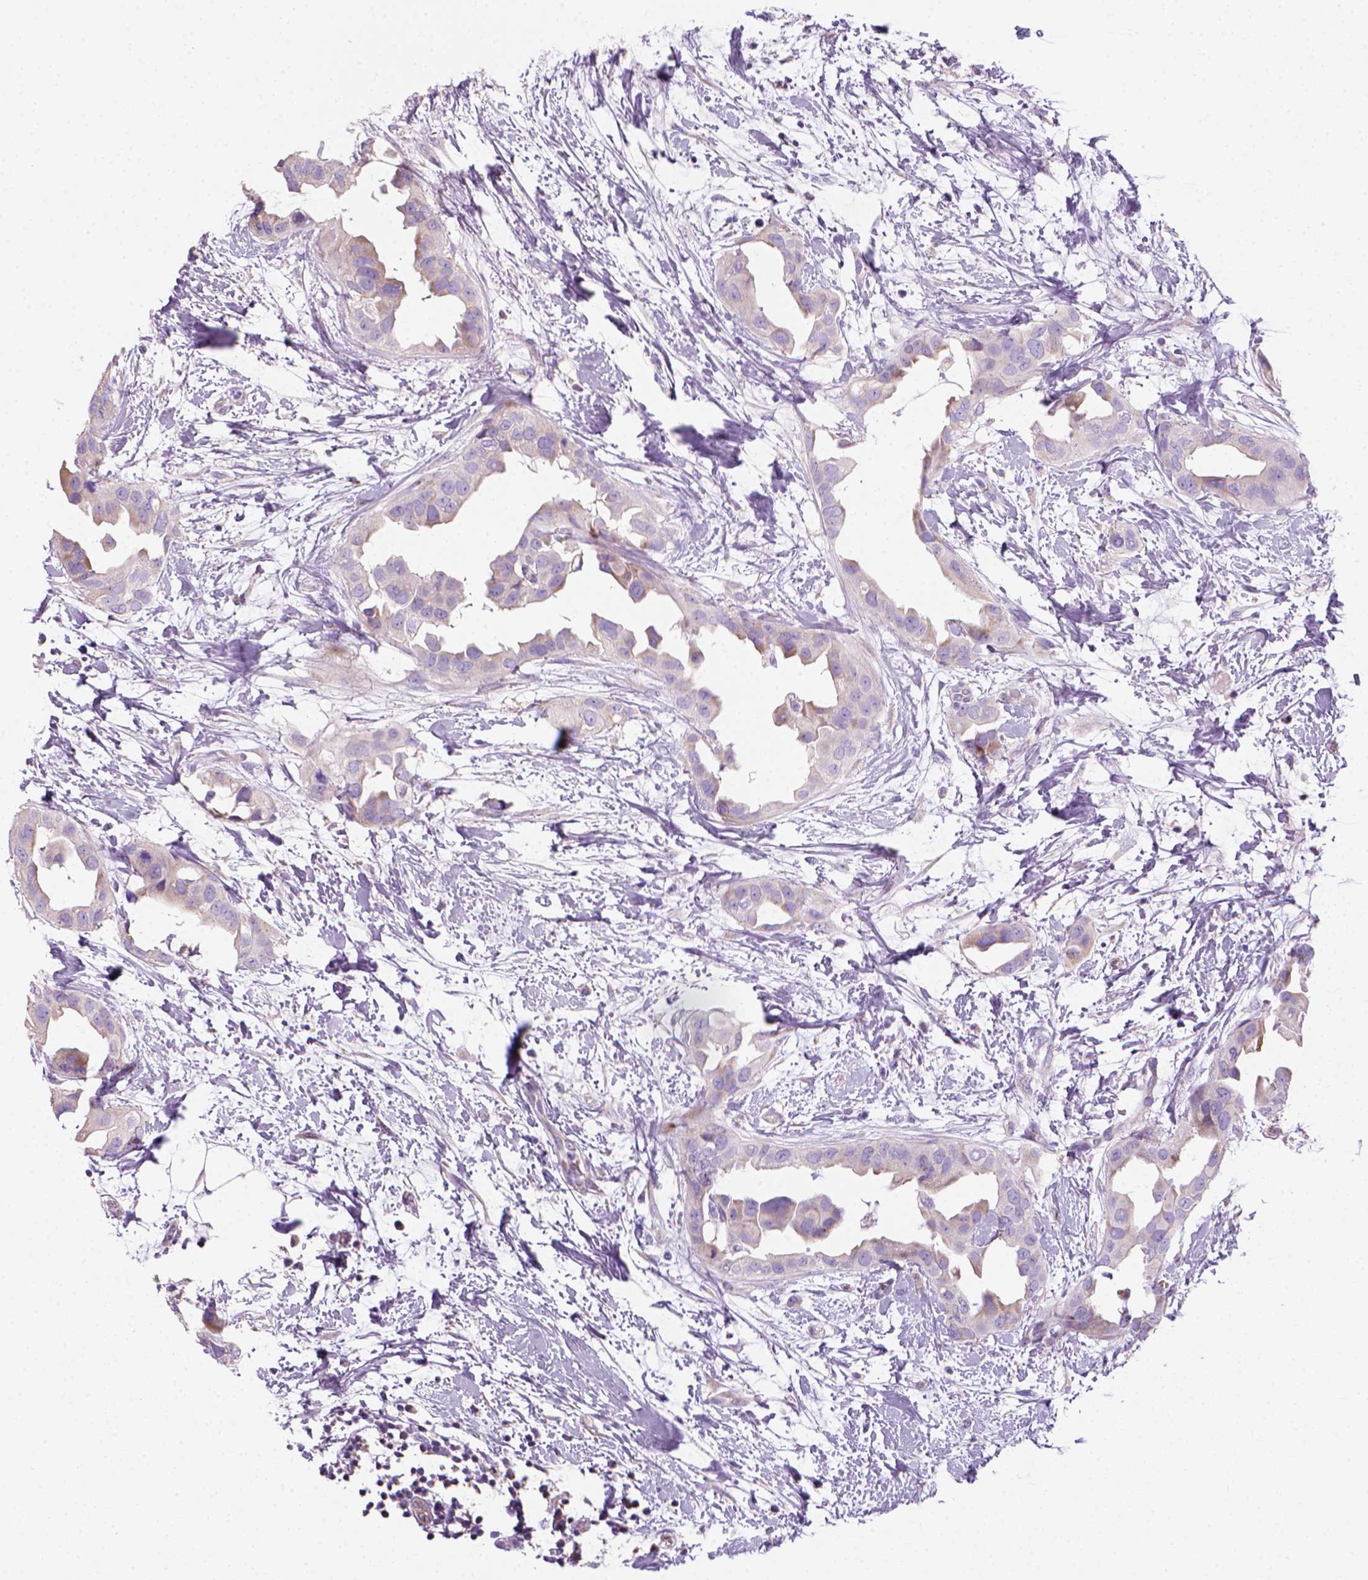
{"staining": {"intensity": "weak", "quantity": "<25%", "location": "cytoplasmic/membranous"}, "tissue": "breast cancer", "cell_type": "Tumor cells", "image_type": "cancer", "snomed": [{"axis": "morphology", "description": "Normal tissue, NOS"}, {"axis": "morphology", "description": "Duct carcinoma"}, {"axis": "topography", "description": "Breast"}], "caption": "Tumor cells are negative for protein expression in human breast cancer (infiltrating ductal carcinoma).", "gene": "CES2", "patient": {"sex": "female", "age": 40}}